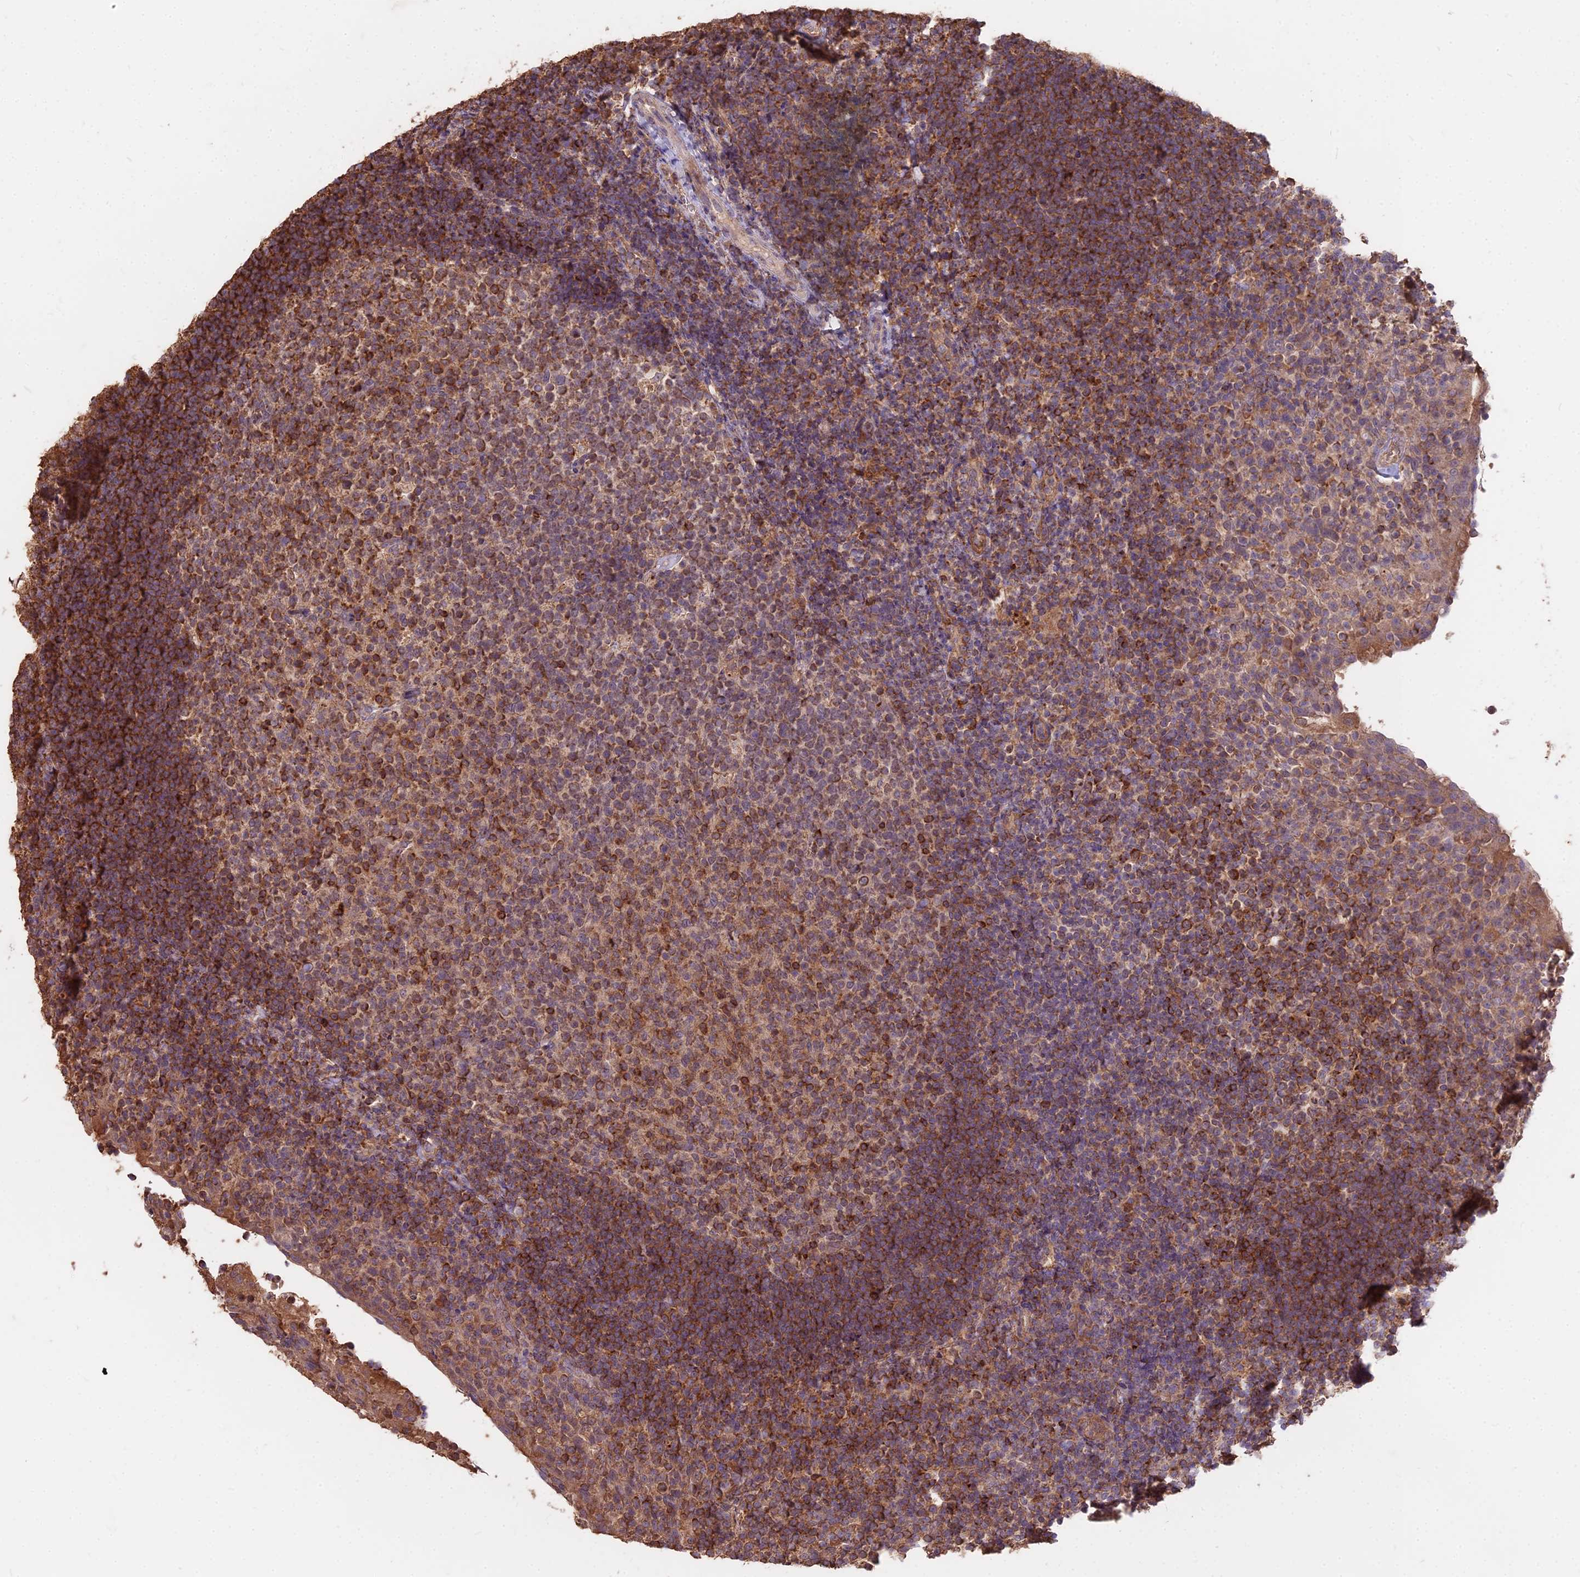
{"staining": {"intensity": "moderate", "quantity": ">75%", "location": "cytoplasmic/membranous"}, "tissue": "tonsil", "cell_type": "Germinal center cells", "image_type": "normal", "snomed": [{"axis": "morphology", "description": "Normal tissue, NOS"}, {"axis": "topography", "description": "Tonsil"}], "caption": "This micrograph reveals immunohistochemistry staining of normal tonsil, with medium moderate cytoplasmic/membranous positivity in about >75% of germinal center cells.", "gene": "CEMIP2", "patient": {"sex": "female", "age": 10}}